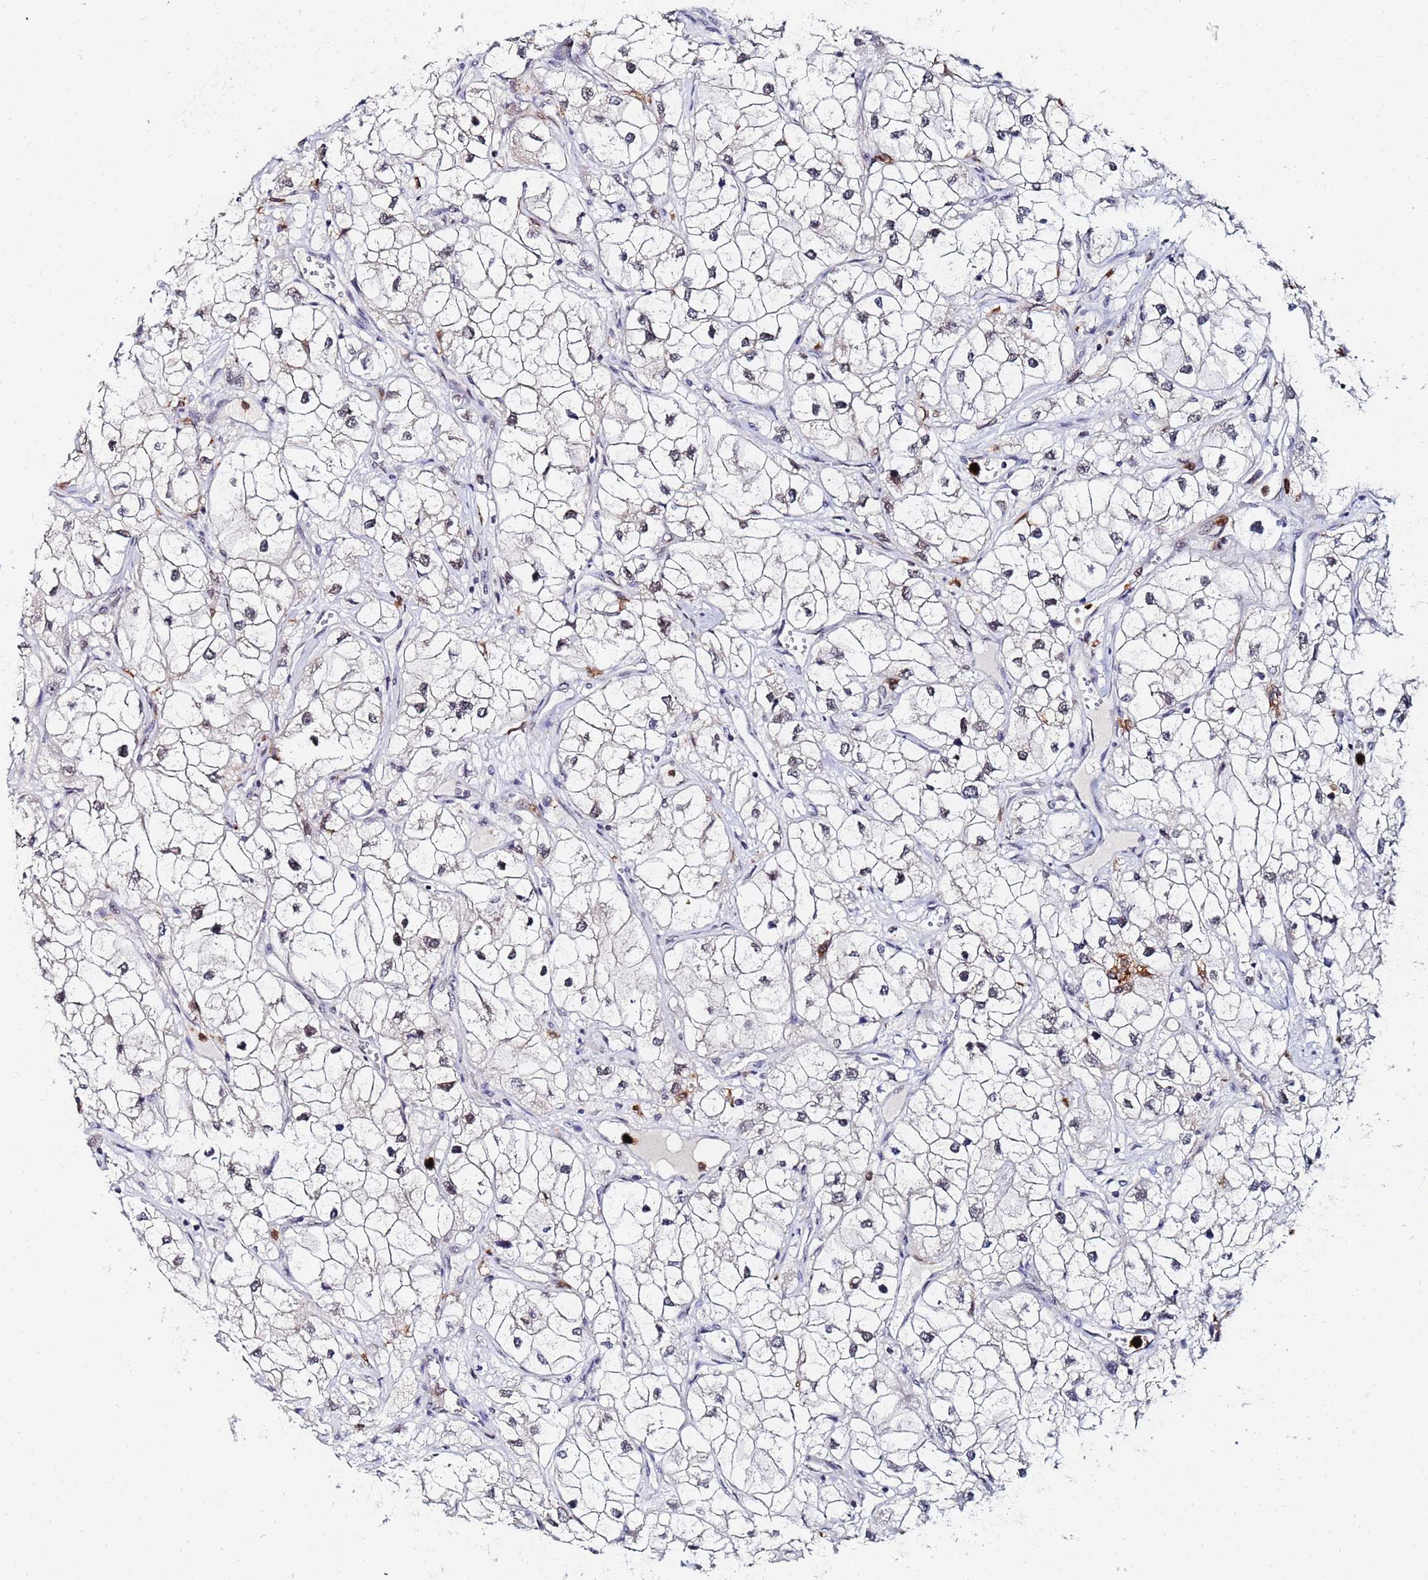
{"staining": {"intensity": "weak", "quantity": "<25%", "location": "nuclear"}, "tissue": "renal cancer", "cell_type": "Tumor cells", "image_type": "cancer", "snomed": [{"axis": "morphology", "description": "Adenocarcinoma, NOS"}, {"axis": "topography", "description": "Kidney"}], "caption": "Tumor cells show no significant positivity in renal cancer (adenocarcinoma).", "gene": "MTCL1", "patient": {"sex": "male", "age": 59}}